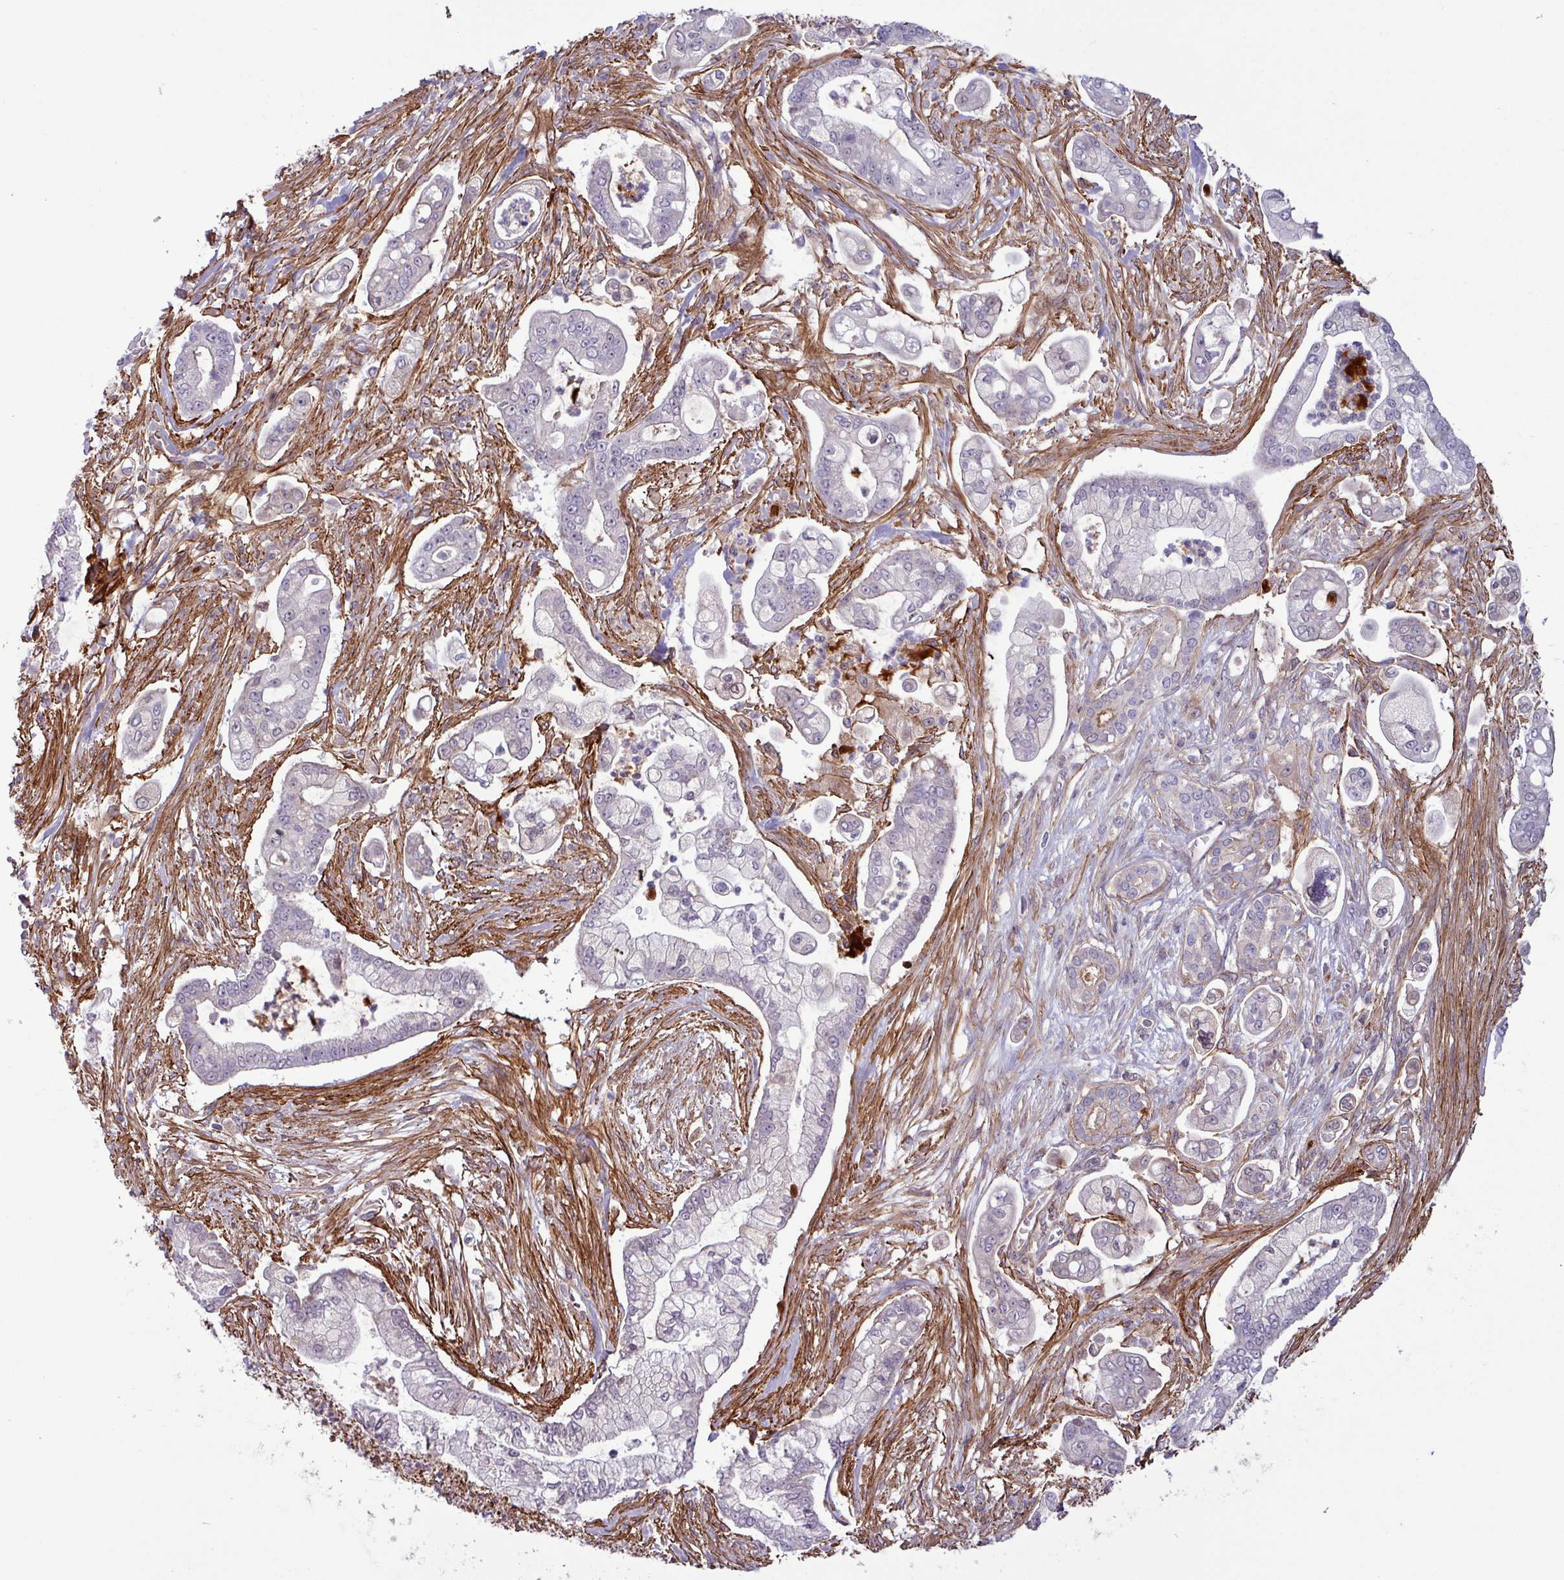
{"staining": {"intensity": "negative", "quantity": "none", "location": "none"}, "tissue": "pancreatic cancer", "cell_type": "Tumor cells", "image_type": "cancer", "snomed": [{"axis": "morphology", "description": "Adenocarcinoma, NOS"}, {"axis": "topography", "description": "Pancreas"}], "caption": "A high-resolution image shows immunohistochemistry (IHC) staining of pancreatic adenocarcinoma, which reveals no significant staining in tumor cells.", "gene": "PCED1A", "patient": {"sex": "female", "age": 69}}